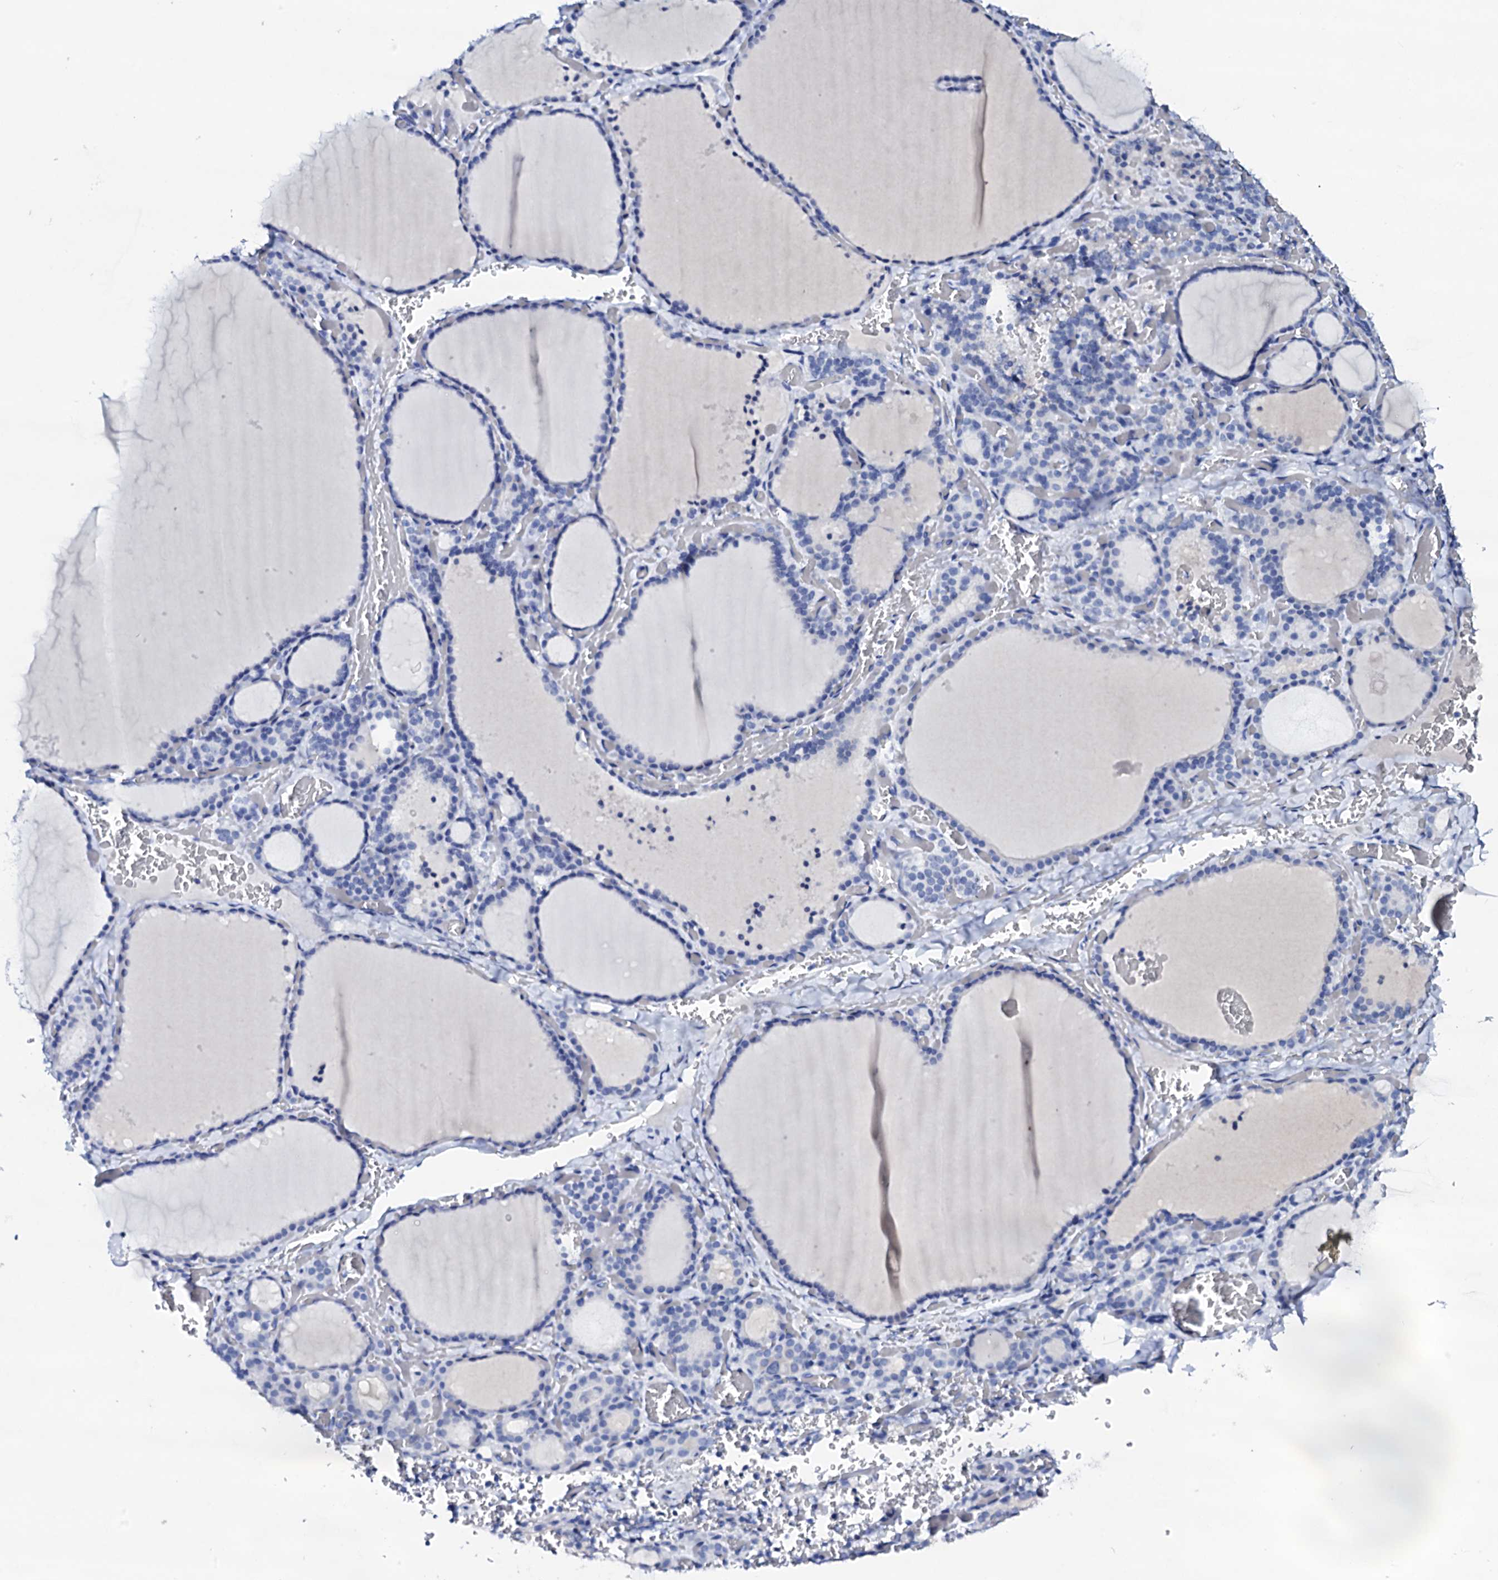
{"staining": {"intensity": "negative", "quantity": "none", "location": "none"}, "tissue": "thyroid gland", "cell_type": "Glandular cells", "image_type": "normal", "snomed": [{"axis": "morphology", "description": "Normal tissue, NOS"}, {"axis": "topography", "description": "Thyroid gland"}], "caption": "Micrograph shows no protein staining in glandular cells of unremarkable thyroid gland. (DAB (3,3'-diaminobenzidine) immunohistochemistry (IHC) with hematoxylin counter stain).", "gene": "FBXL16", "patient": {"sex": "female", "age": 39}}